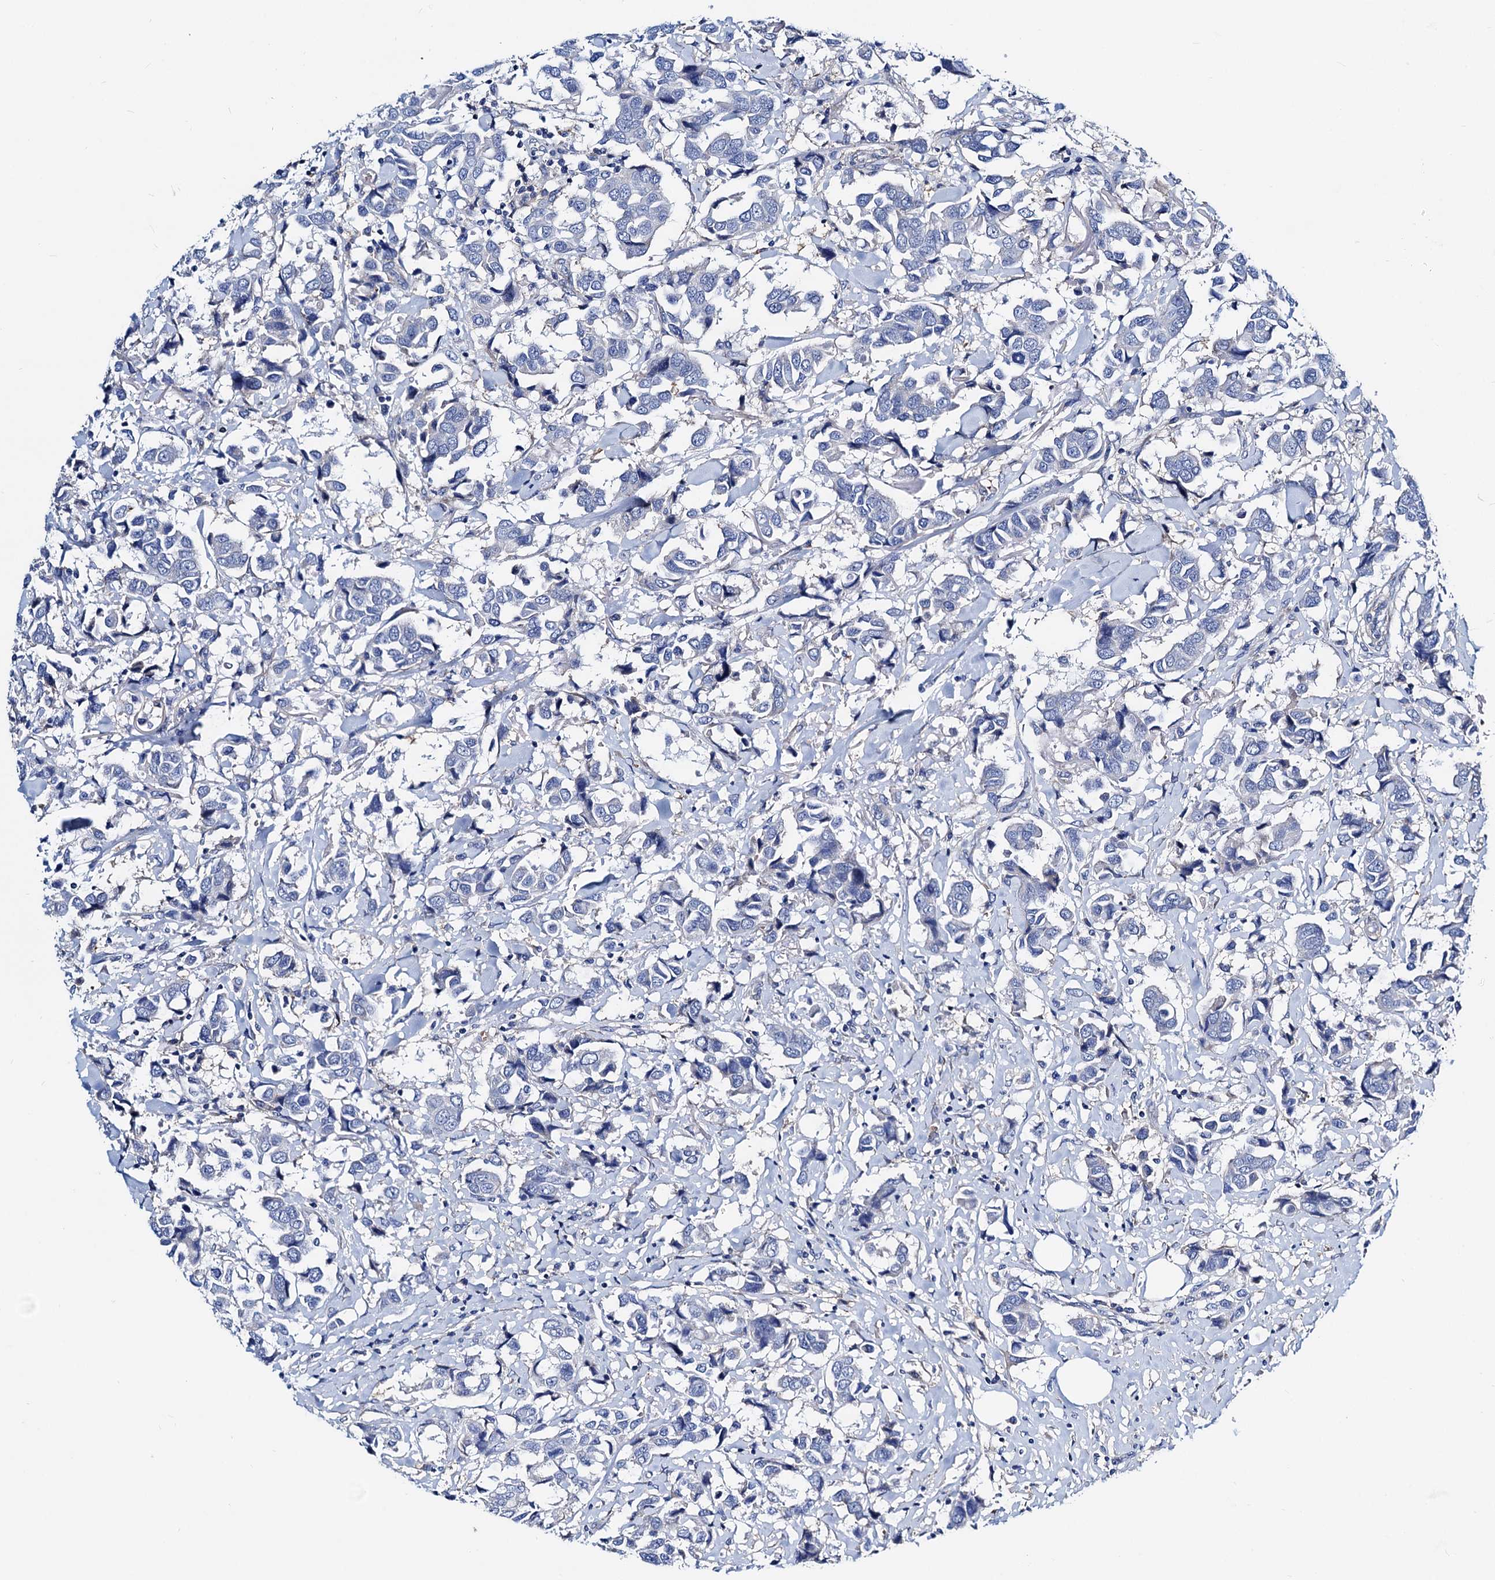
{"staining": {"intensity": "negative", "quantity": "none", "location": "none"}, "tissue": "breast cancer", "cell_type": "Tumor cells", "image_type": "cancer", "snomed": [{"axis": "morphology", "description": "Duct carcinoma"}, {"axis": "topography", "description": "Breast"}], "caption": "DAB immunohistochemical staining of human invasive ductal carcinoma (breast) exhibits no significant positivity in tumor cells.", "gene": "GCOM1", "patient": {"sex": "female", "age": 80}}